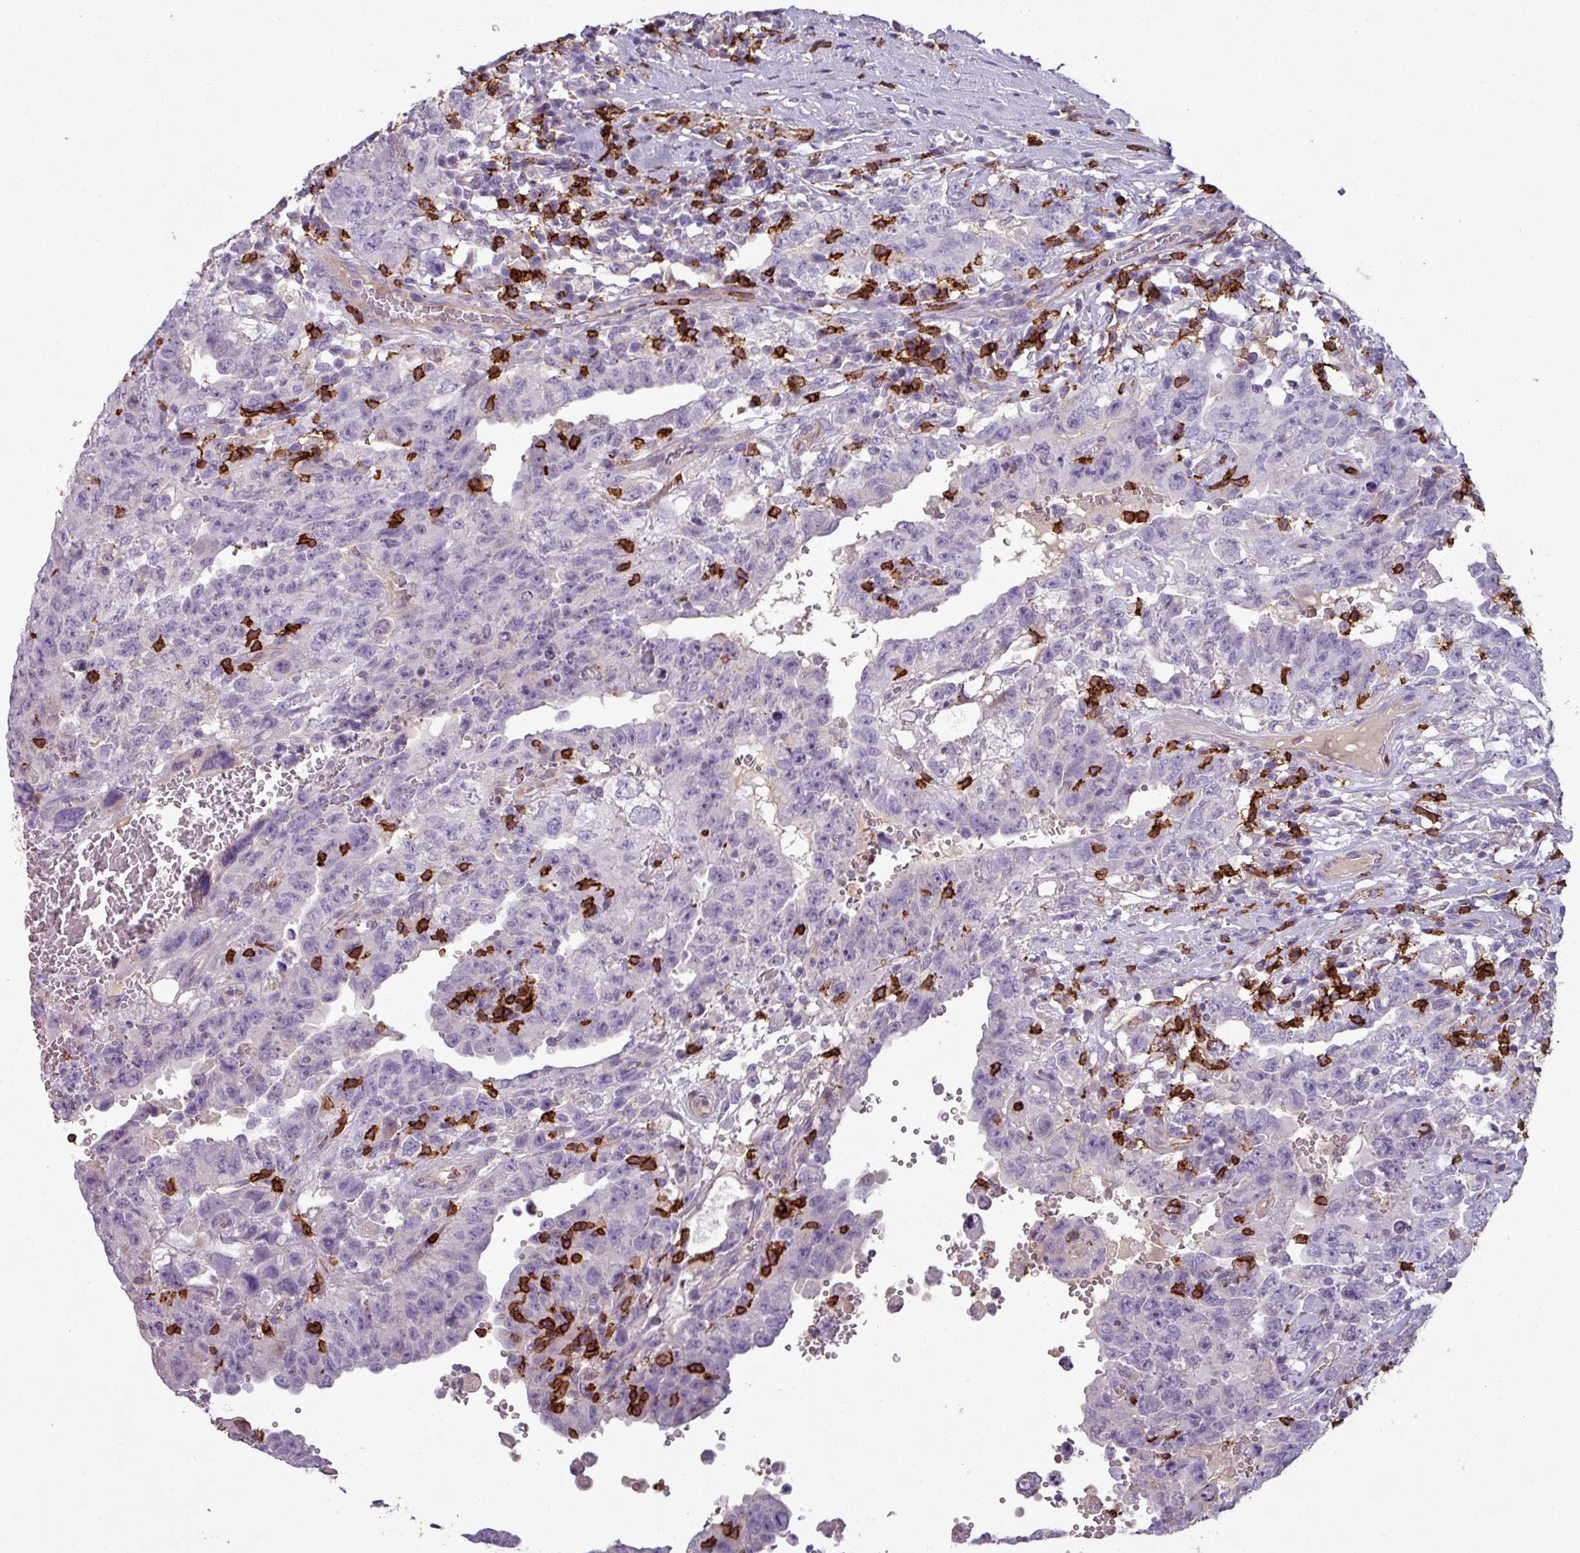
{"staining": {"intensity": "negative", "quantity": "none", "location": "none"}, "tissue": "testis cancer", "cell_type": "Tumor cells", "image_type": "cancer", "snomed": [{"axis": "morphology", "description": "Carcinoma, Embryonal, NOS"}, {"axis": "topography", "description": "Testis"}], "caption": "This is an immunohistochemistry (IHC) image of testis cancer (embryonal carcinoma). There is no positivity in tumor cells.", "gene": "CD8A", "patient": {"sex": "male", "age": 26}}